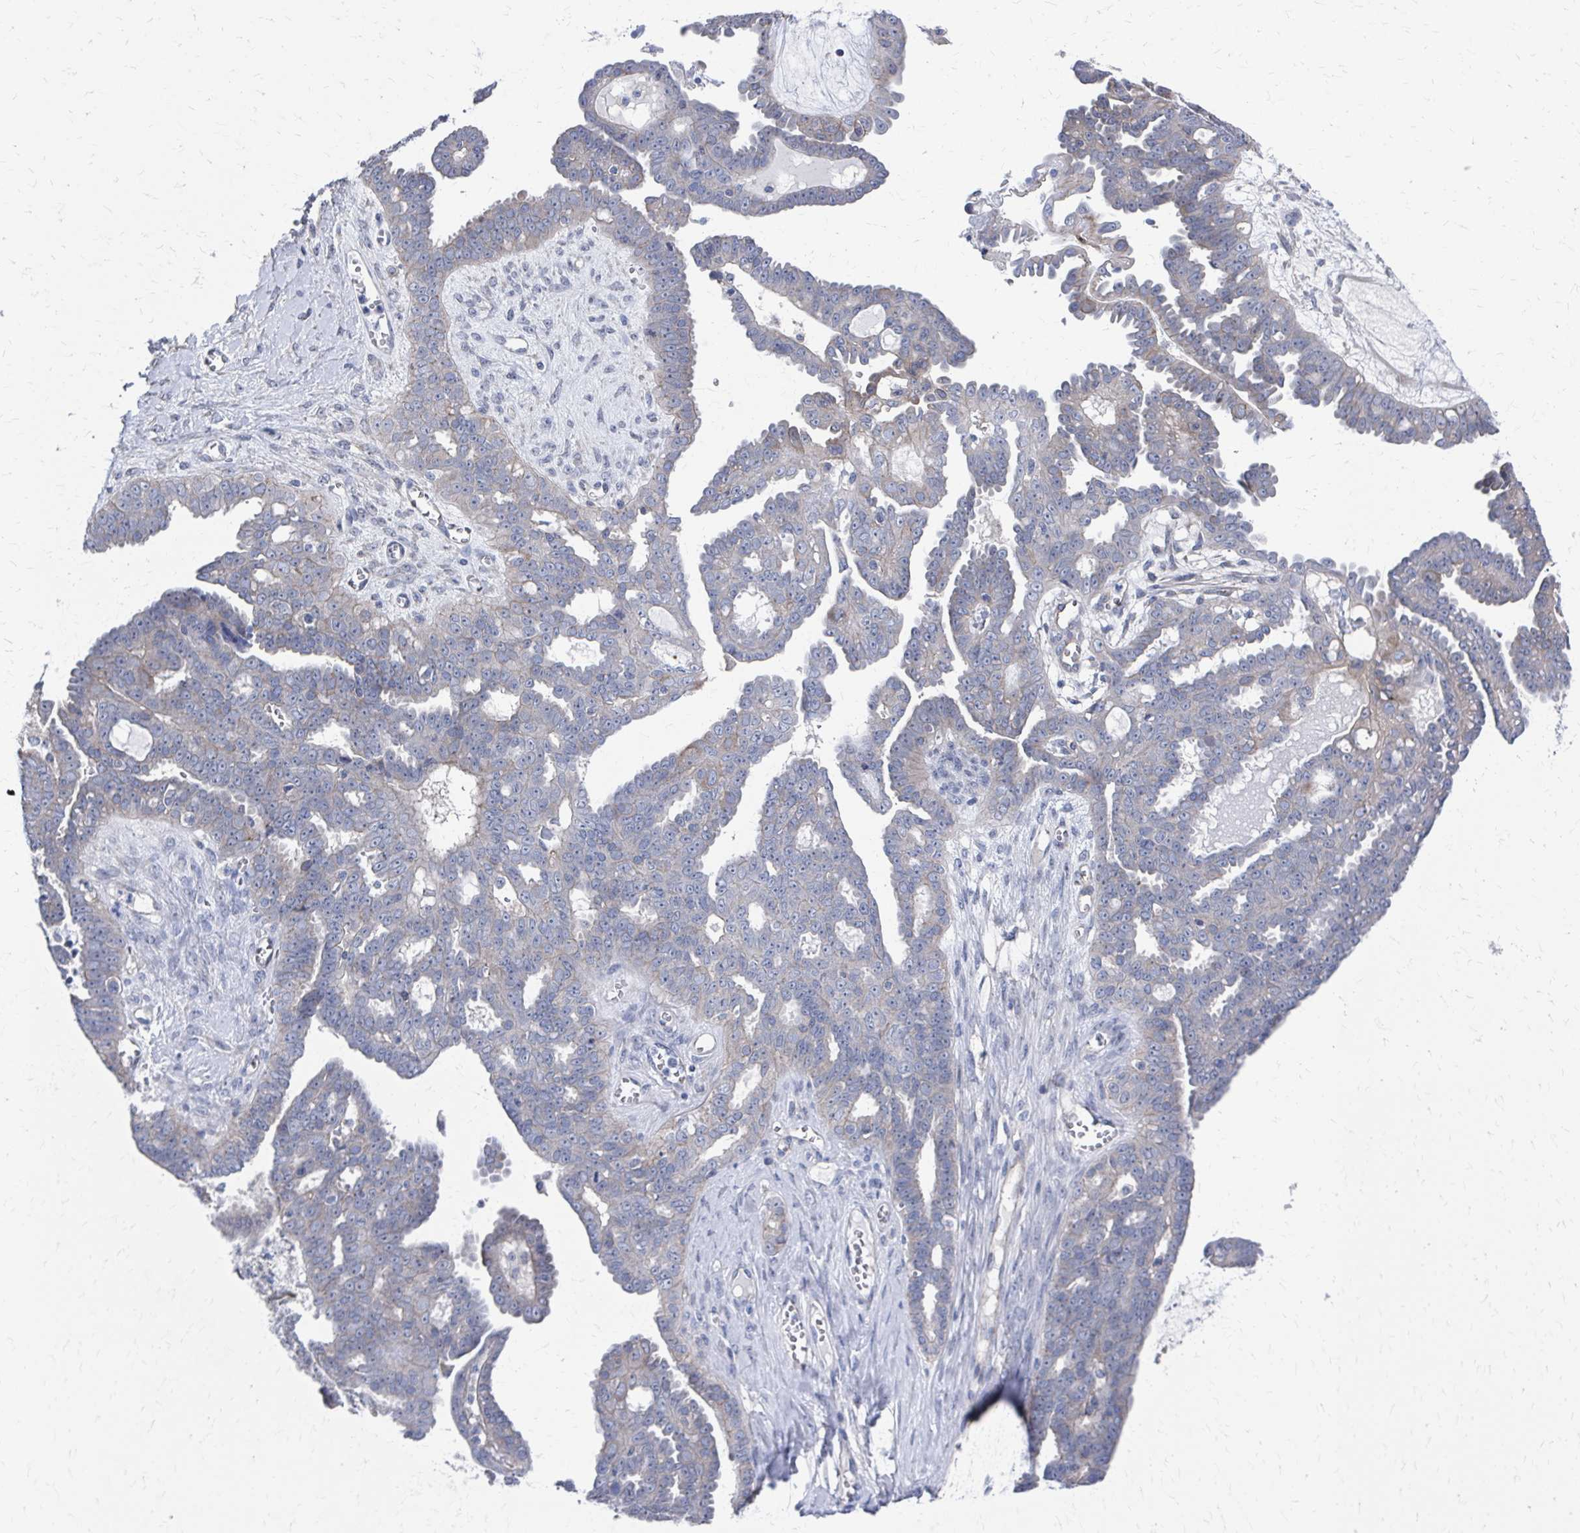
{"staining": {"intensity": "negative", "quantity": "none", "location": "none"}, "tissue": "ovarian cancer", "cell_type": "Tumor cells", "image_type": "cancer", "snomed": [{"axis": "morphology", "description": "Cystadenocarcinoma, serous, NOS"}, {"axis": "topography", "description": "Ovary"}], "caption": "Immunohistochemistry photomicrograph of human serous cystadenocarcinoma (ovarian) stained for a protein (brown), which displays no expression in tumor cells. Nuclei are stained in blue.", "gene": "PLEKHG7", "patient": {"sex": "female", "age": 71}}